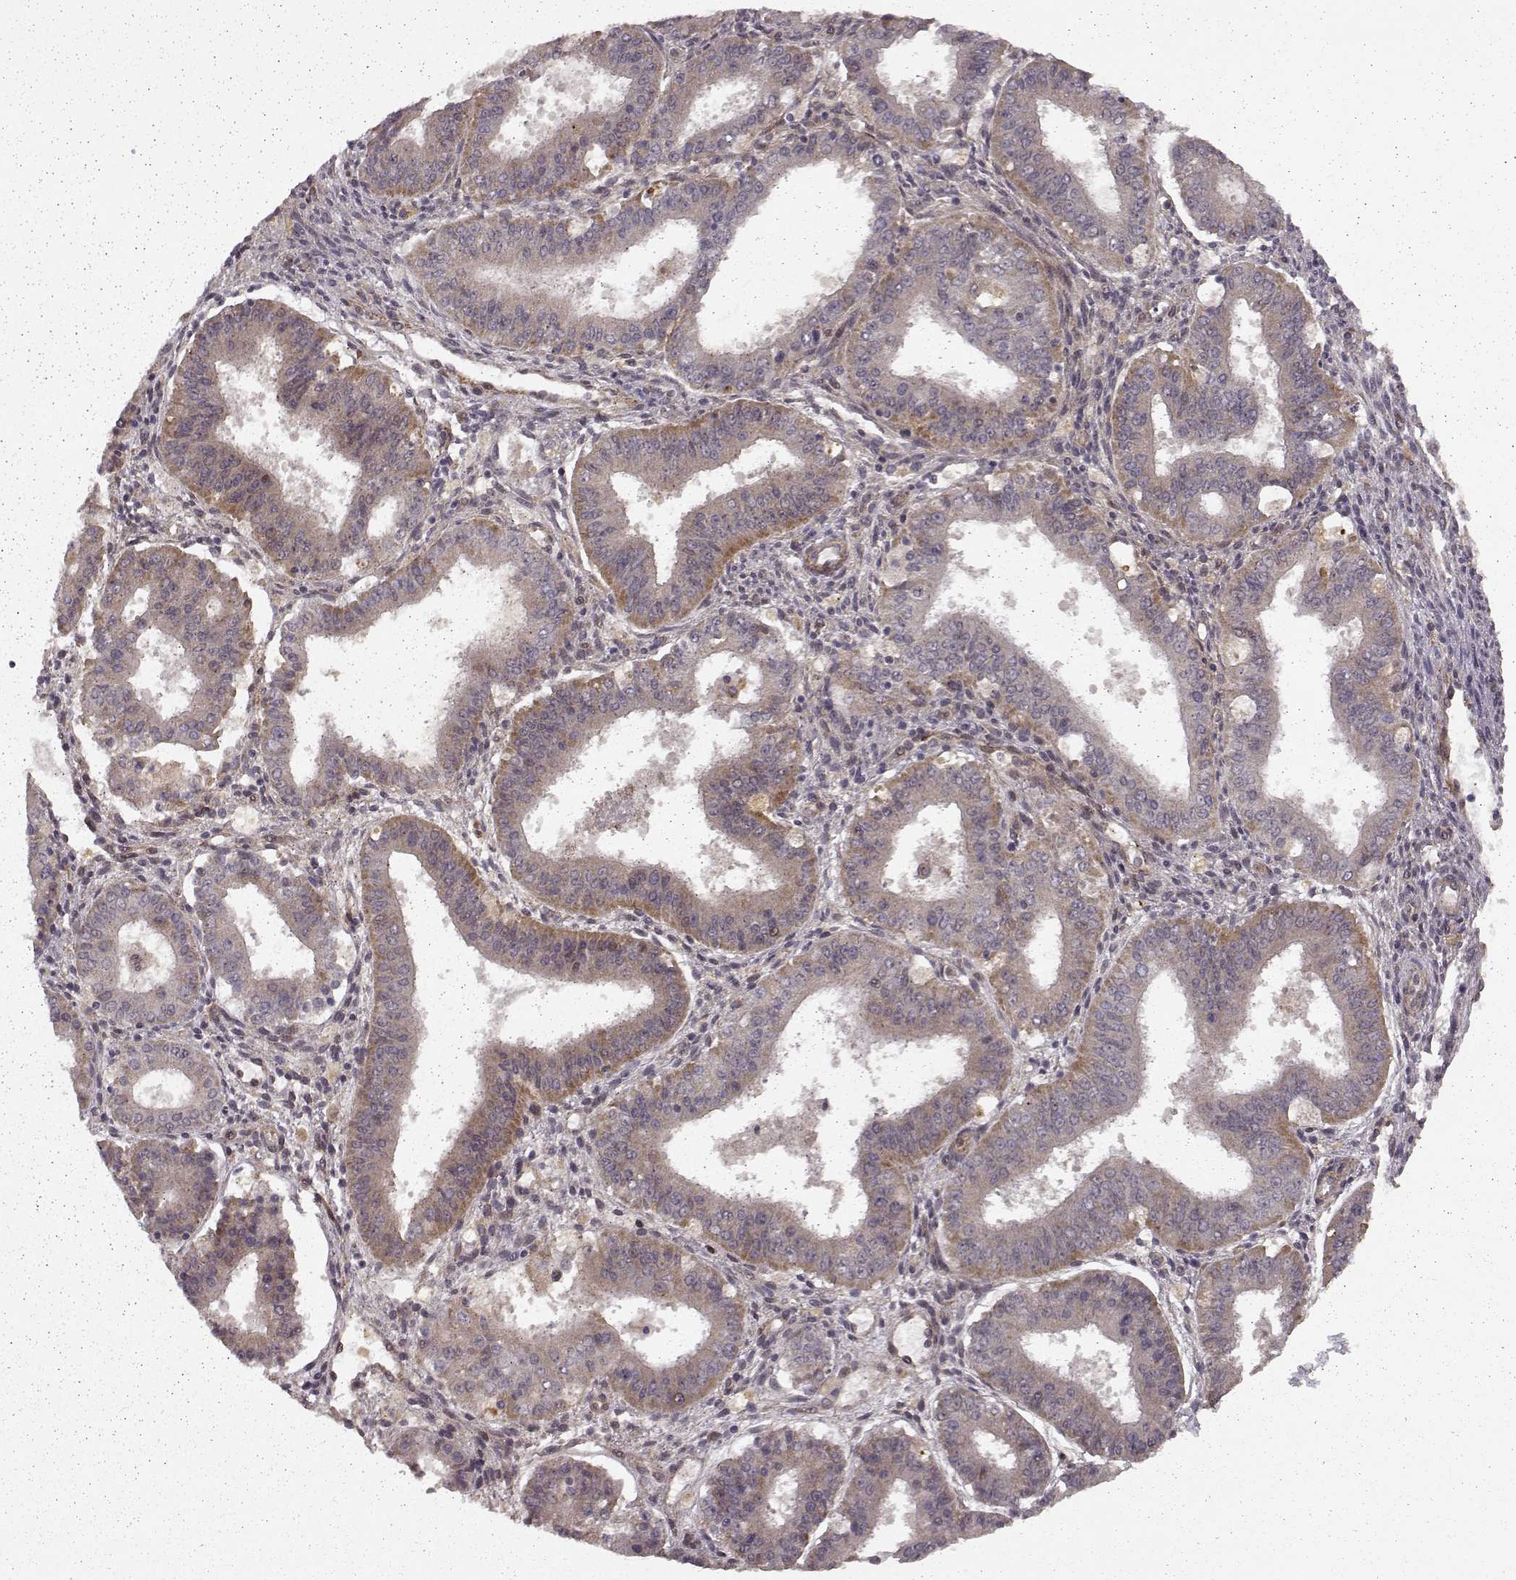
{"staining": {"intensity": "weak", "quantity": "25%-75%", "location": "cytoplasmic/membranous"}, "tissue": "ovarian cancer", "cell_type": "Tumor cells", "image_type": "cancer", "snomed": [{"axis": "morphology", "description": "Carcinoma, endometroid"}, {"axis": "topography", "description": "Ovary"}], "caption": "A brown stain labels weak cytoplasmic/membranous positivity of a protein in human ovarian cancer (endometroid carcinoma) tumor cells. The staining is performed using DAB brown chromogen to label protein expression. The nuclei are counter-stained blue using hematoxylin.", "gene": "SLC12A9", "patient": {"sex": "female", "age": 42}}